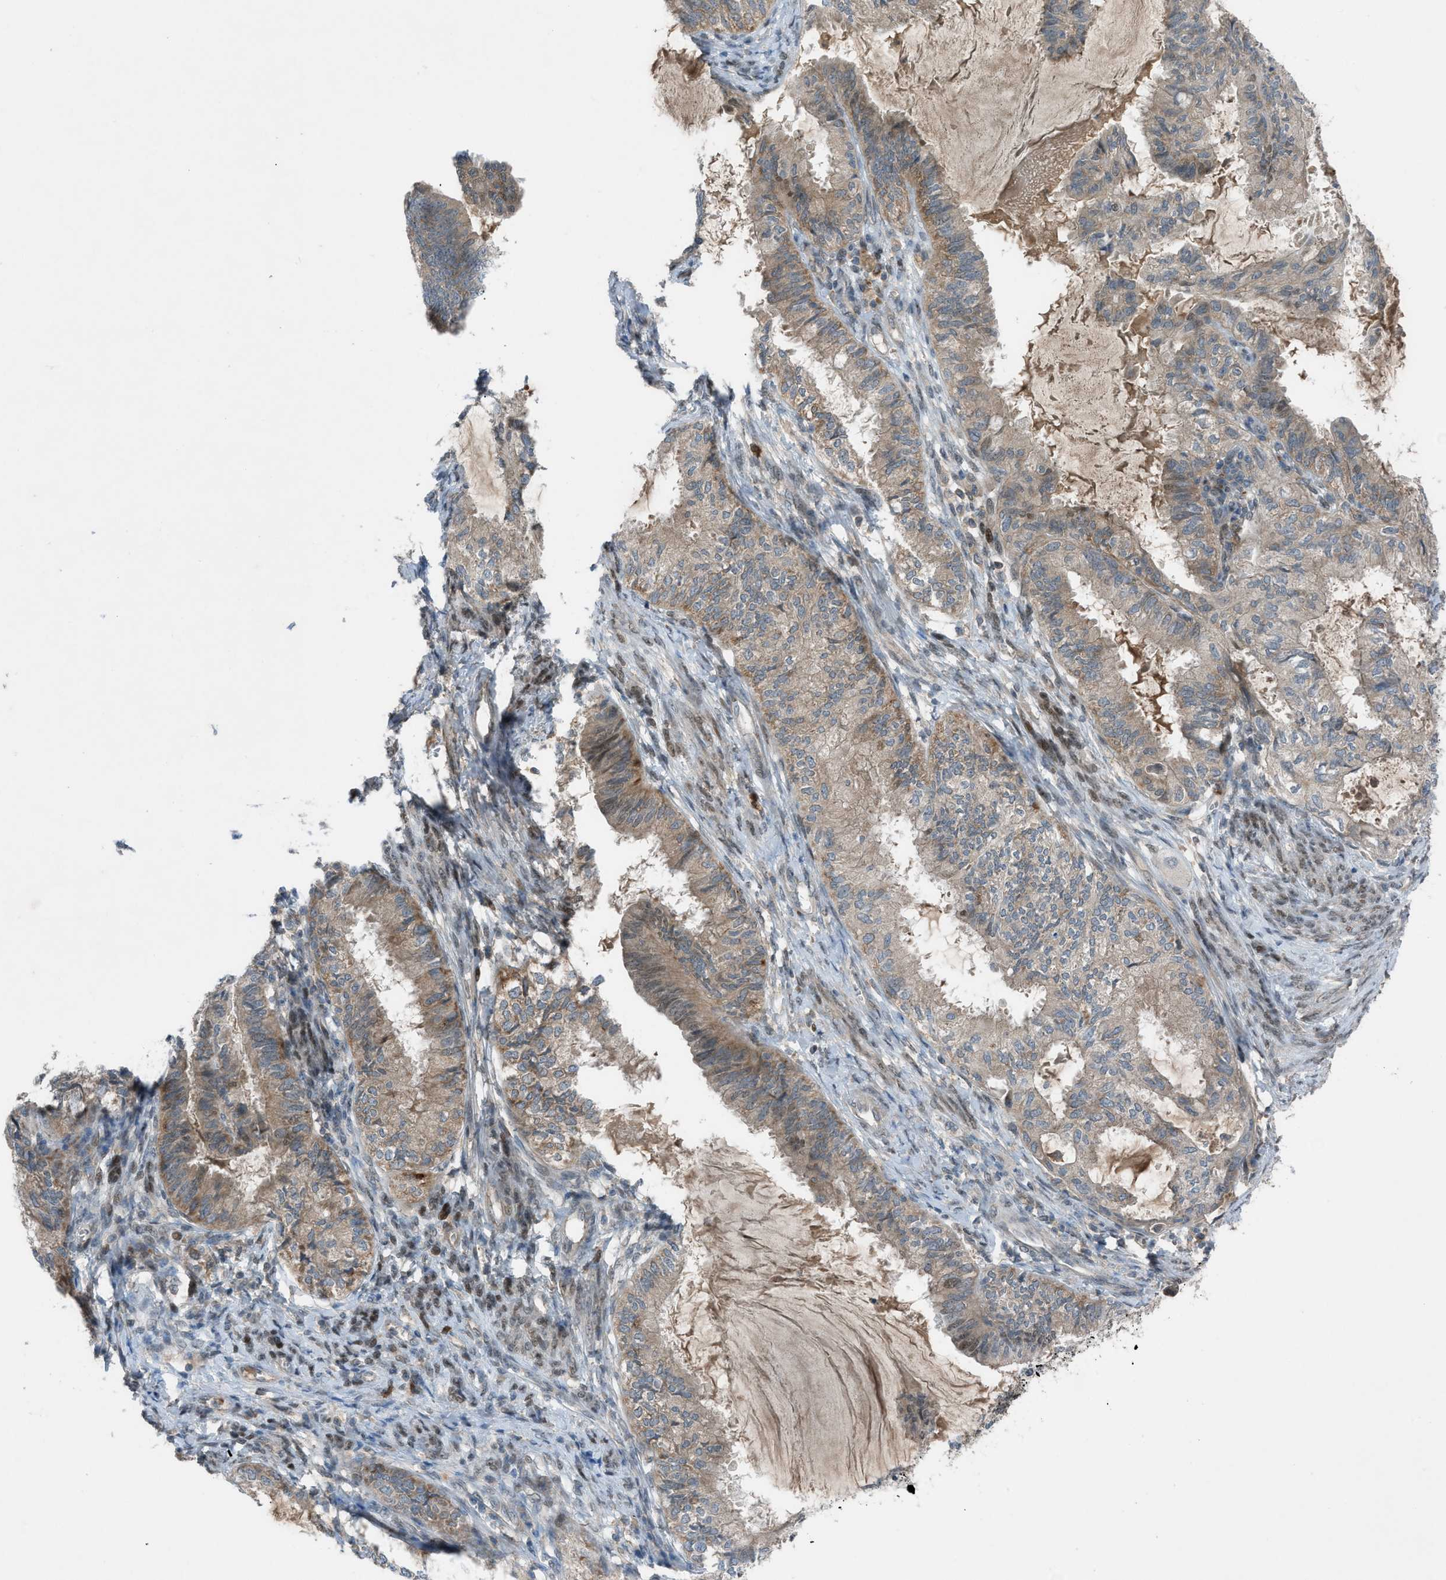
{"staining": {"intensity": "moderate", "quantity": "25%-75%", "location": "cytoplasmic/membranous,nuclear"}, "tissue": "cervical cancer", "cell_type": "Tumor cells", "image_type": "cancer", "snomed": [{"axis": "morphology", "description": "Normal tissue, NOS"}, {"axis": "morphology", "description": "Adenocarcinoma, NOS"}, {"axis": "topography", "description": "Cervix"}, {"axis": "topography", "description": "Endometrium"}], "caption": "Immunohistochemical staining of human adenocarcinoma (cervical) shows medium levels of moderate cytoplasmic/membranous and nuclear expression in approximately 25%-75% of tumor cells.", "gene": "DYRK1A", "patient": {"sex": "female", "age": 86}}